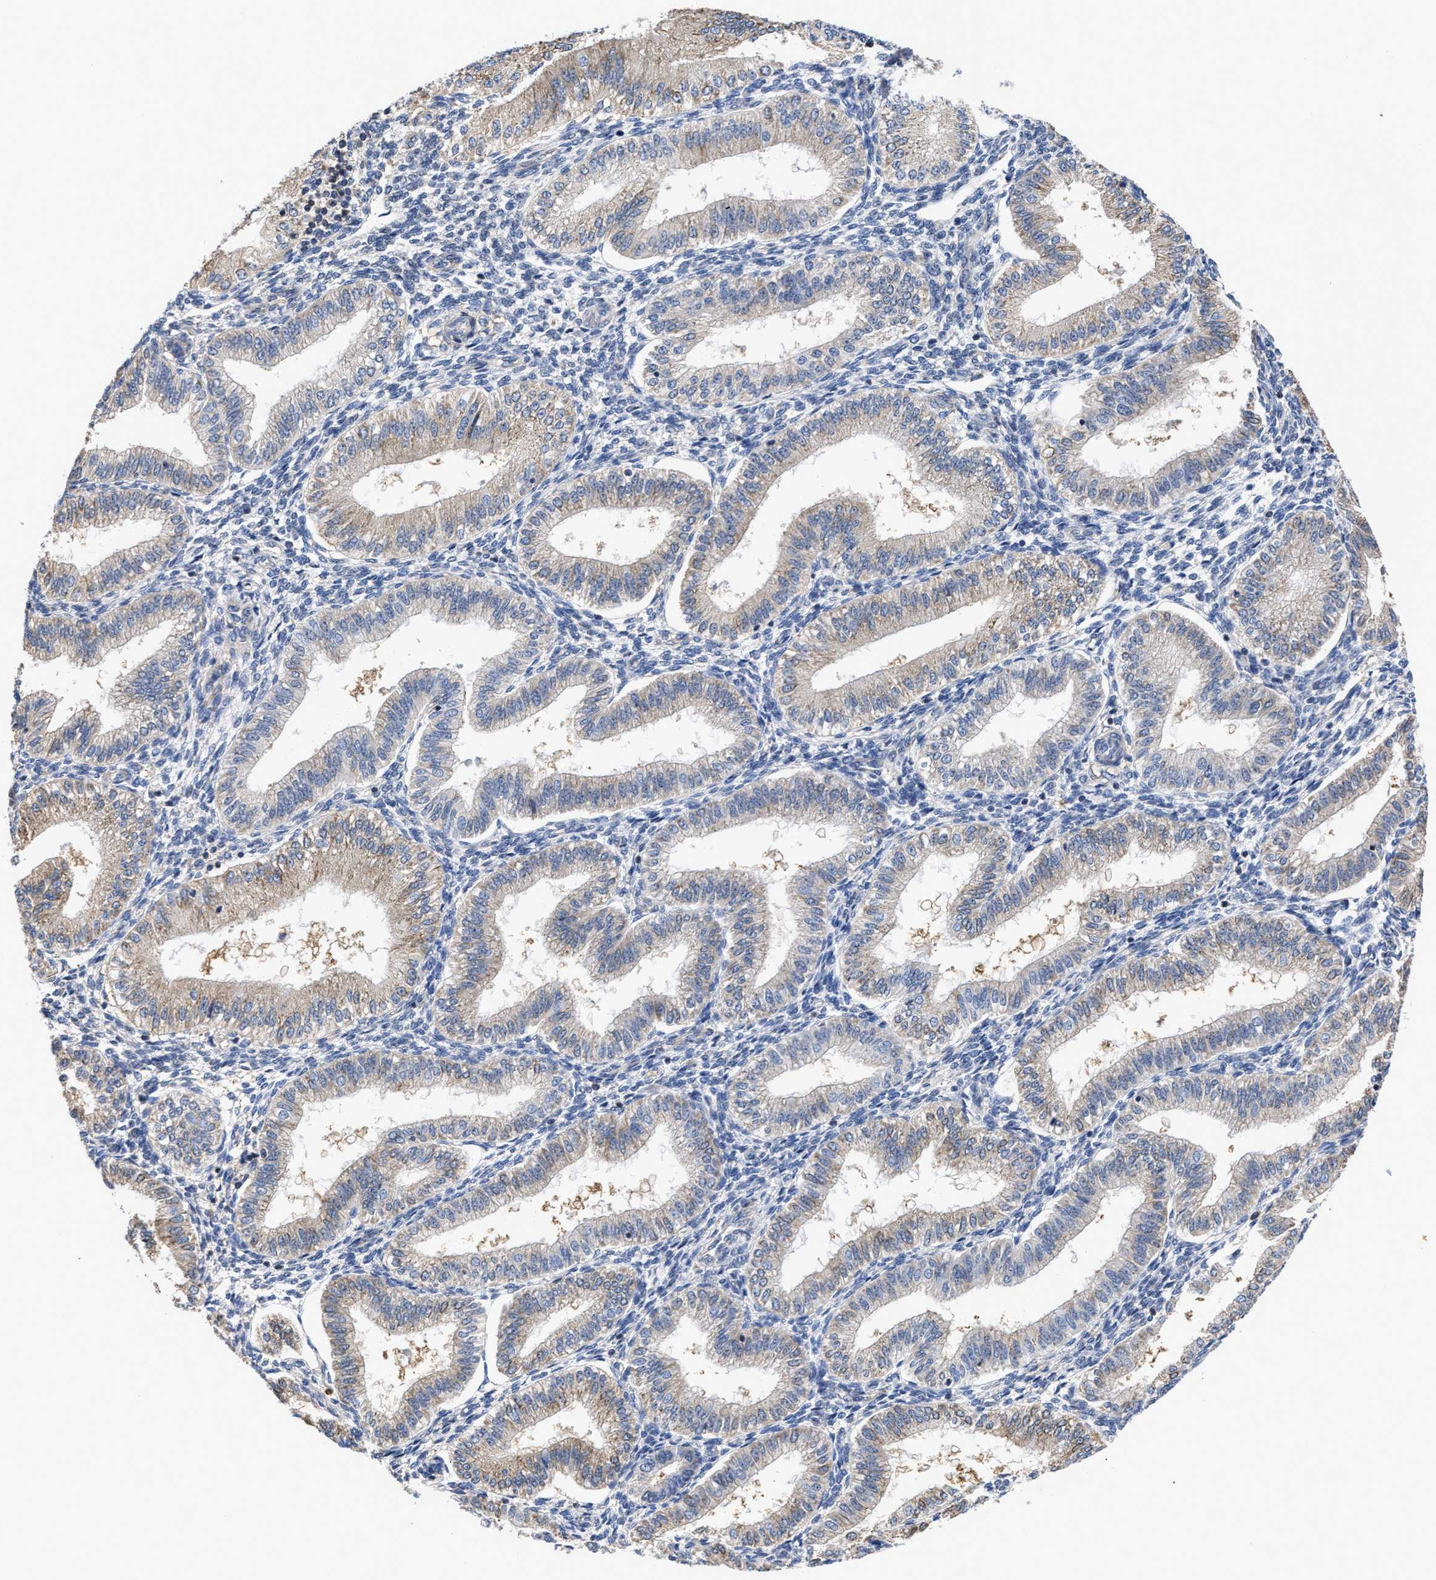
{"staining": {"intensity": "negative", "quantity": "none", "location": "none"}, "tissue": "endometrium", "cell_type": "Cells in endometrial stroma", "image_type": "normal", "snomed": [{"axis": "morphology", "description": "Normal tissue, NOS"}, {"axis": "topography", "description": "Endometrium"}], "caption": "There is no significant staining in cells in endometrial stroma of endometrium. (DAB (3,3'-diaminobenzidine) immunohistochemistry, high magnification).", "gene": "KLHDC1", "patient": {"sex": "female", "age": 39}}